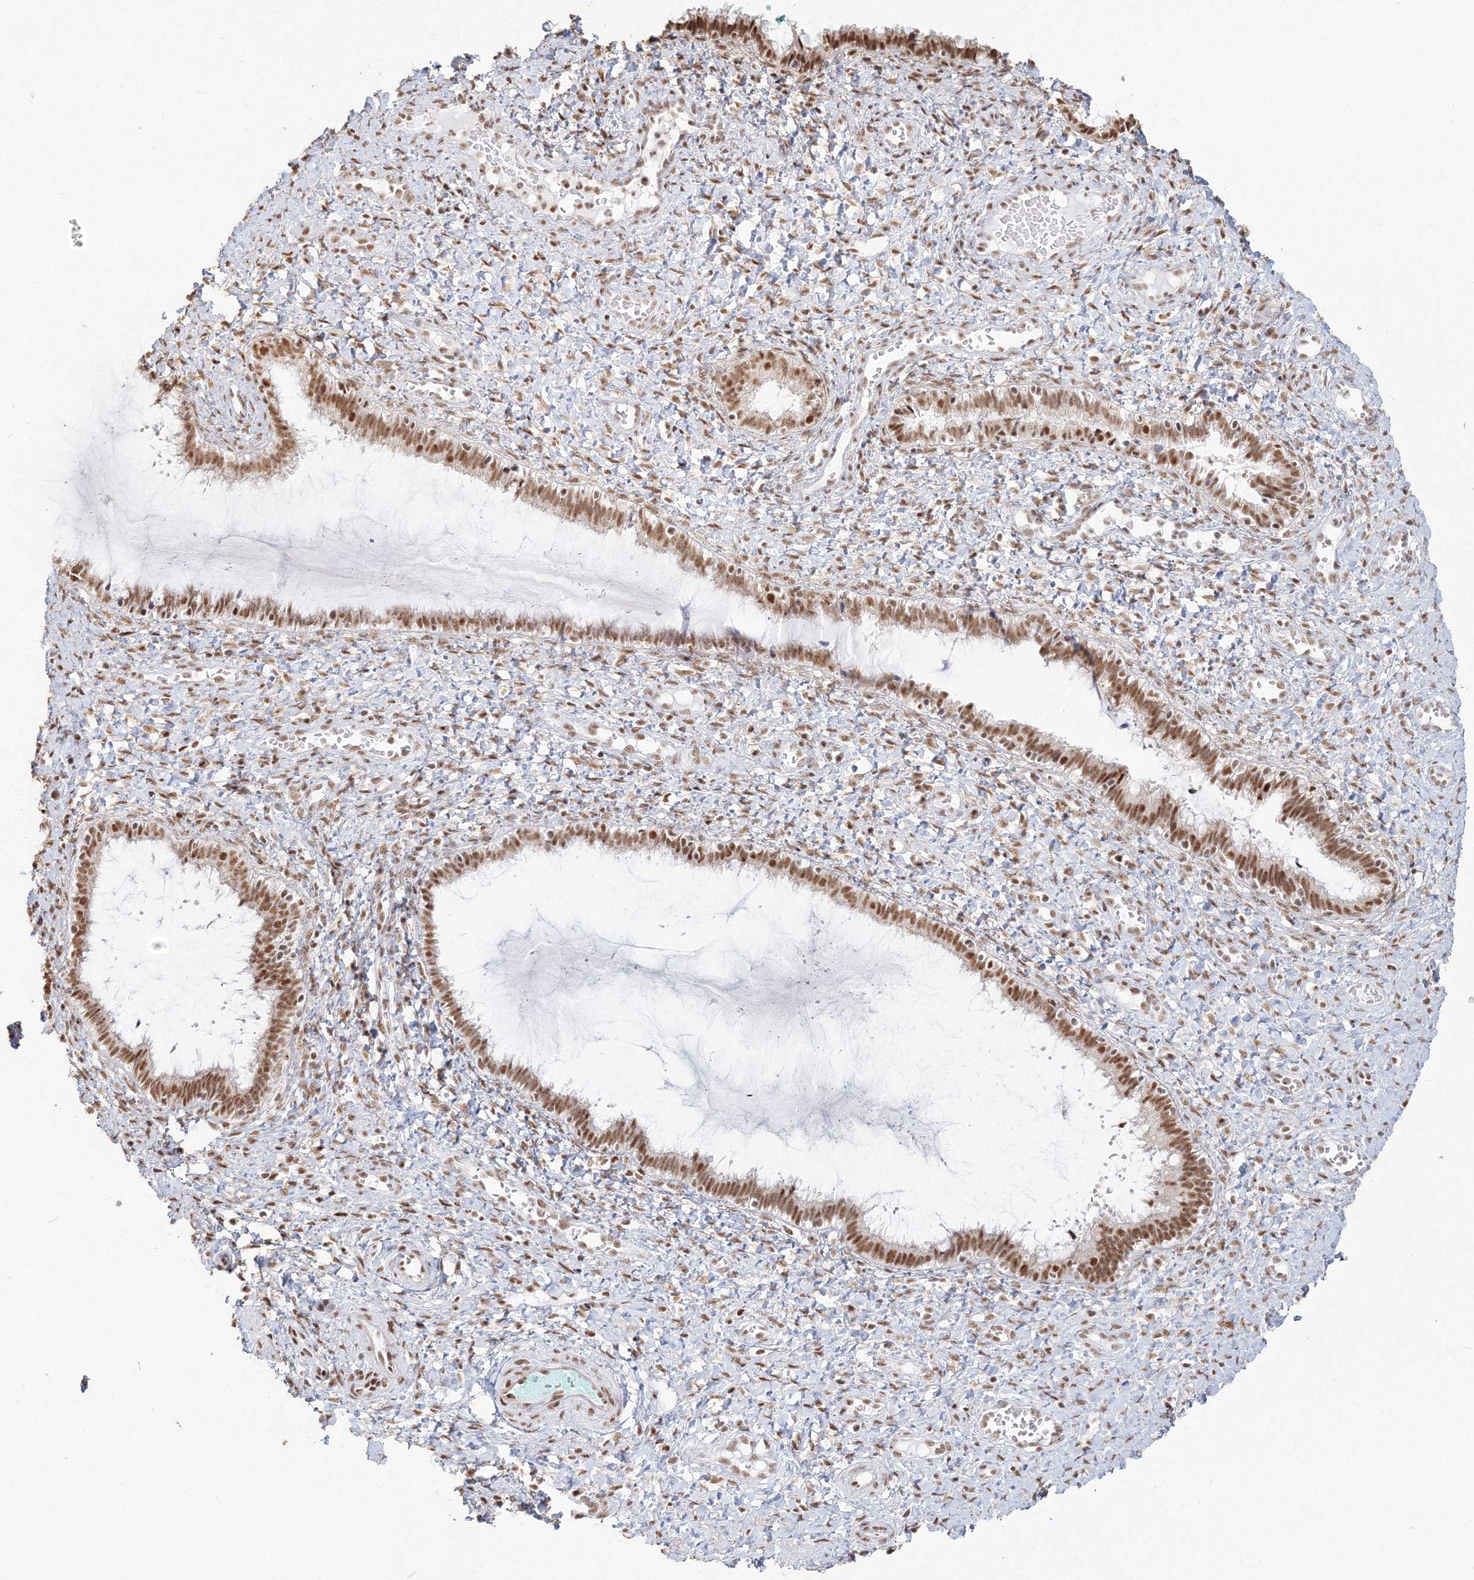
{"staining": {"intensity": "moderate", "quantity": ">75%", "location": "nuclear"}, "tissue": "cervix", "cell_type": "Glandular cells", "image_type": "normal", "snomed": [{"axis": "morphology", "description": "Normal tissue, NOS"}, {"axis": "morphology", "description": "Adenocarcinoma, NOS"}, {"axis": "topography", "description": "Cervix"}], "caption": "Protein staining demonstrates moderate nuclear positivity in approximately >75% of glandular cells in normal cervix. (Stains: DAB in brown, nuclei in blue, Microscopy: brightfield microscopy at high magnification).", "gene": "PPP4R2", "patient": {"sex": "female", "age": 29}}